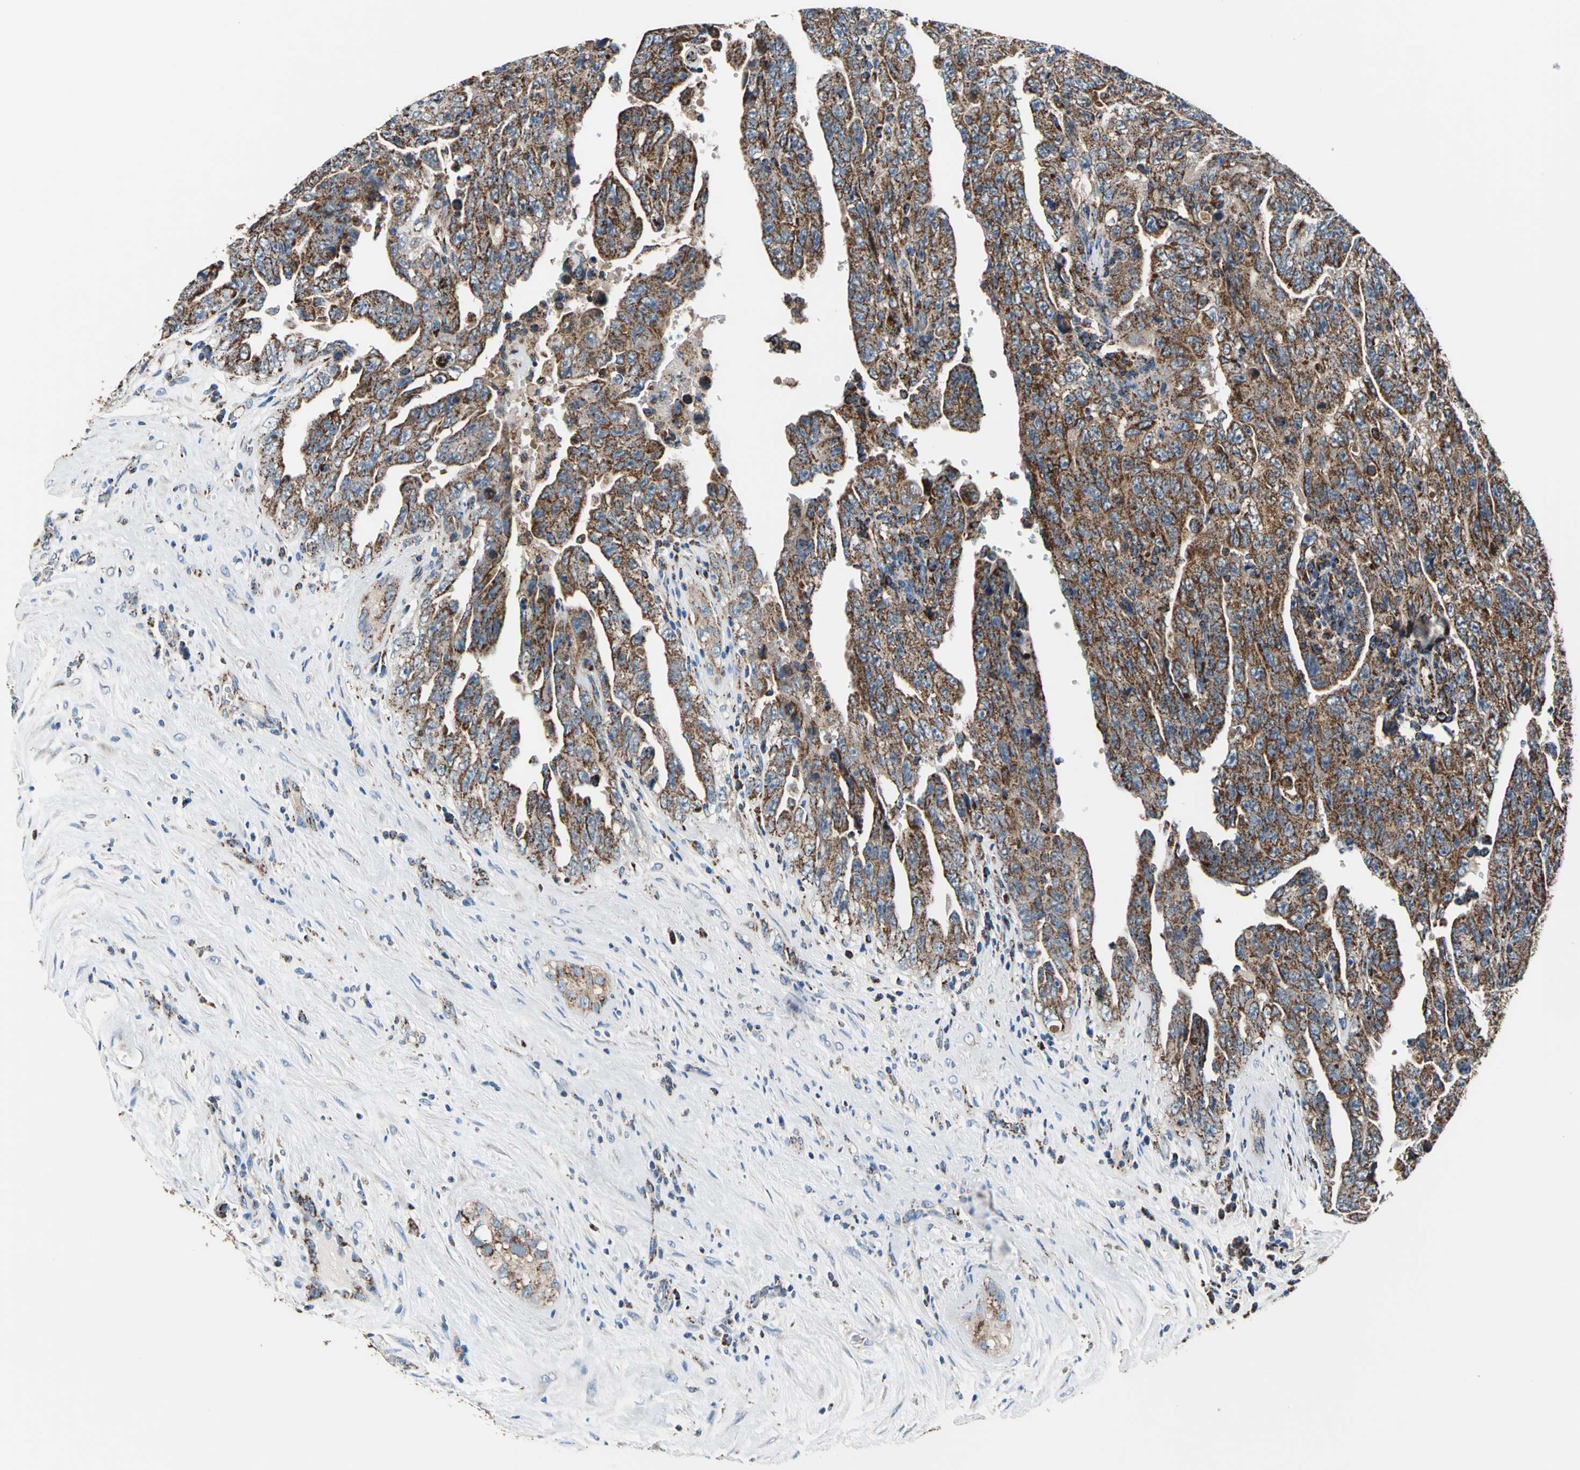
{"staining": {"intensity": "strong", "quantity": ">75%", "location": "cytoplasmic/membranous"}, "tissue": "testis cancer", "cell_type": "Tumor cells", "image_type": "cancer", "snomed": [{"axis": "morphology", "description": "Carcinoma, Embryonal, NOS"}, {"axis": "topography", "description": "Testis"}], "caption": "An image showing strong cytoplasmic/membranous positivity in about >75% of tumor cells in testis embryonal carcinoma, as visualized by brown immunohistochemical staining.", "gene": "ECH1", "patient": {"sex": "male", "age": 28}}